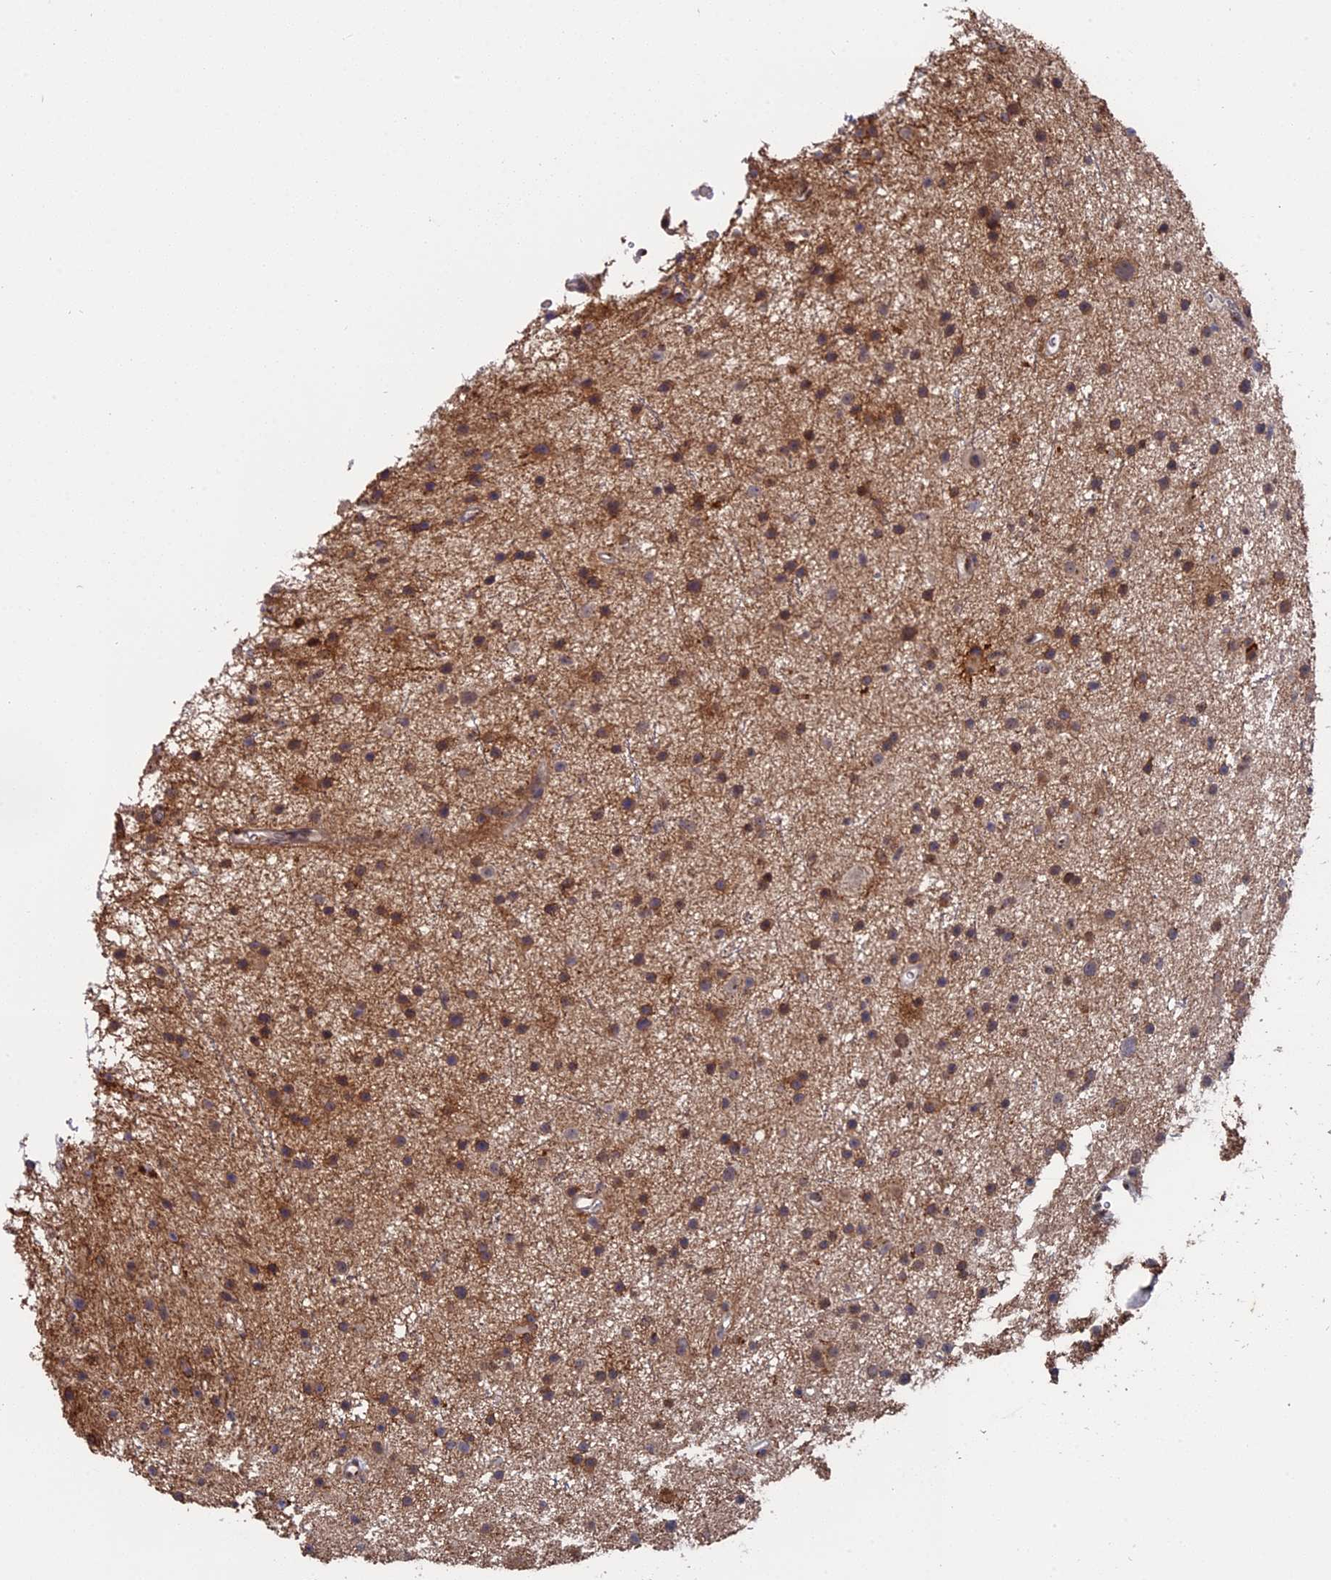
{"staining": {"intensity": "moderate", "quantity": ">75%", "location": "cytoplasmic/membranous"}, "tissue": "glioma", "cell_type": "Tumor cells", "image_type": "cancer", "snomed": [{"axis": "morphology", "description": "Glioma, malignant, Low grade"}, {"axis": "topography", "description": "Cerebral cortex"}], "caption": "Low-grade glioma (malignant) was stained to show a protein in brown. There is medium levels of moderate cytoplasmic/membranous positivity in approximately >75% of tumor cells. (Brightfield microscopy of DAB IHC at high magnification).", "gene": "MYBL2", "patient": {"sex": "female", "age": 39}}